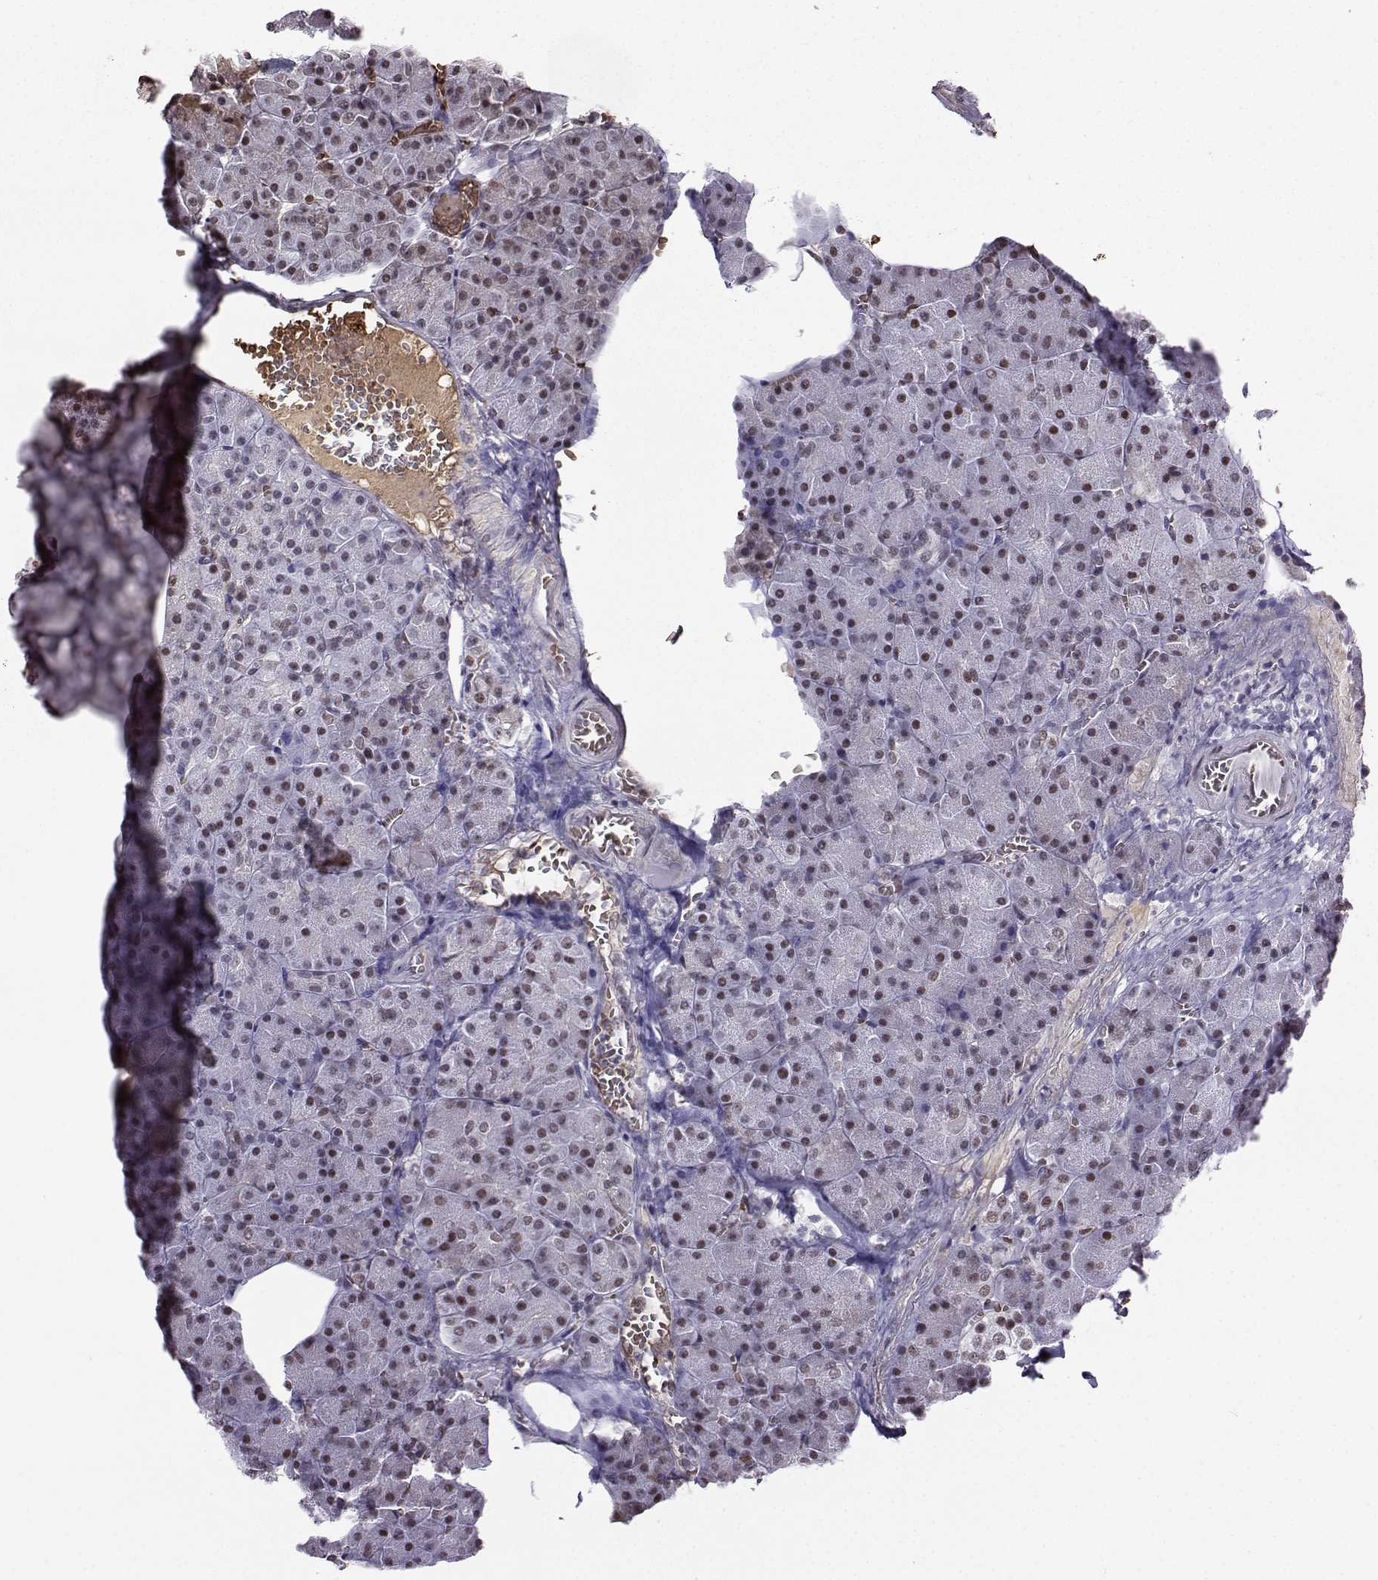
{"staining": {"intensity": "moderate", "quantity": "25%-75%", "location": "nuclear"}, "tissue": "pancreas", "cell_type": "Exocrine glandular cells", "image_type": "normal", "snomed": [{"axis": "morphology", "description": "Normal tissue, NOS"}, {"axis": "topography", "description": "Pancreas"}], "caption": "Moderate nuclear positivity is appreciated in about 25%-75% of exocrine glandular cells in unremarkable pancreas. (Stains: DAB in brown, nuclei in blue, Microscopy: brightfield microscopy at high magnification).", "gene": "CCNK", "patient": {"sex": "female", "age": 45}}